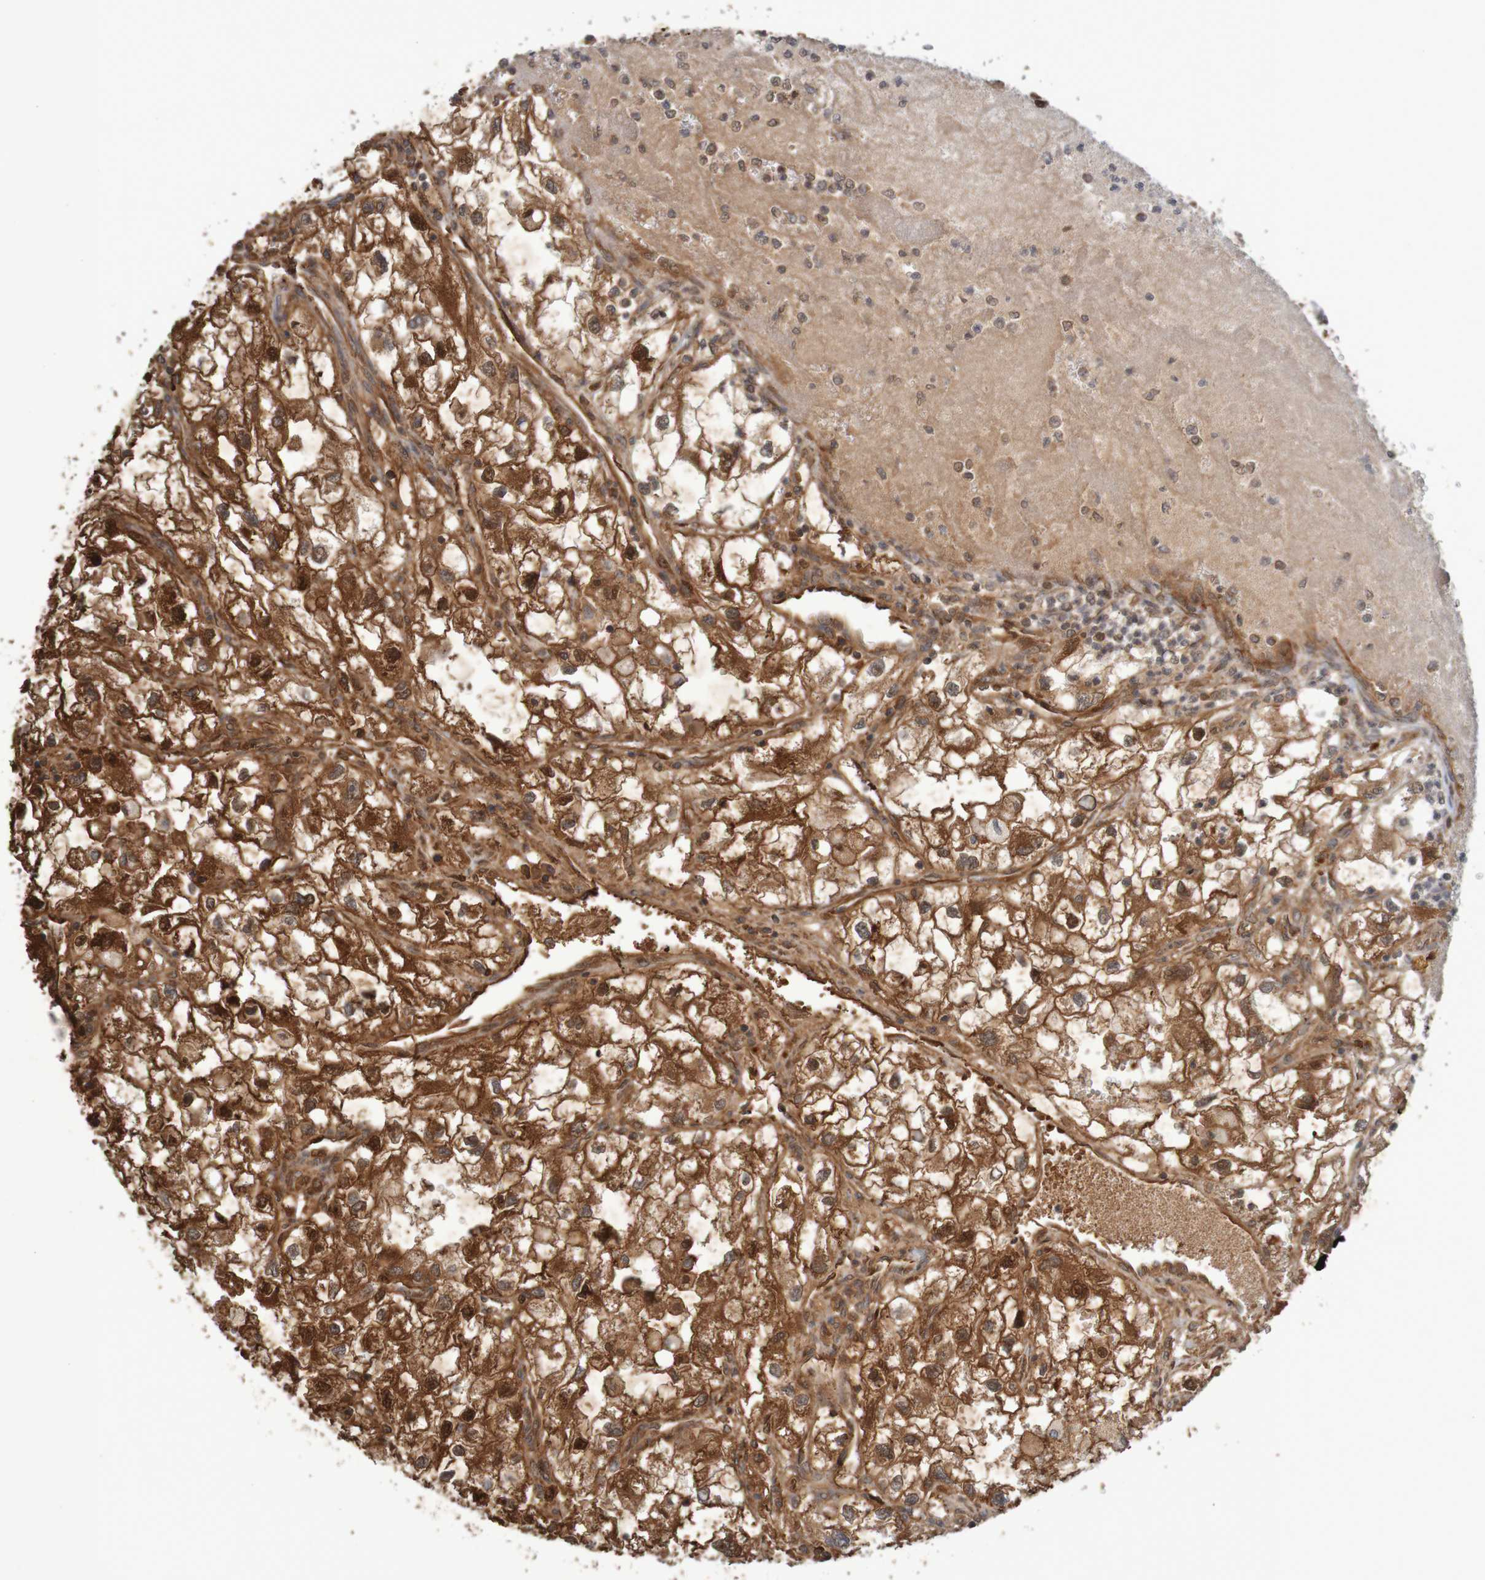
{"staining": {"intensity": "strong", "quantity": ">75%", "location": "cytoplasmic/membranous"}, "tissue": "renal cancer", "cell_type": "Tumor cells", "image_type": "cancer", "snomed": [{"axis": "morphology", "description": "Adenocarcinoma, NOS"}, {"axis": "topography", "description": "Kidney"}], "caption": "Immunohistochemical staining of human adenocarcinoma (renal) shows high levels of strong cytoplasmic/membranous protein positivity in approximately >75% of tumor cells.", "gene": "MRPL52", "patient": {"sex": "female", "age": 70}}